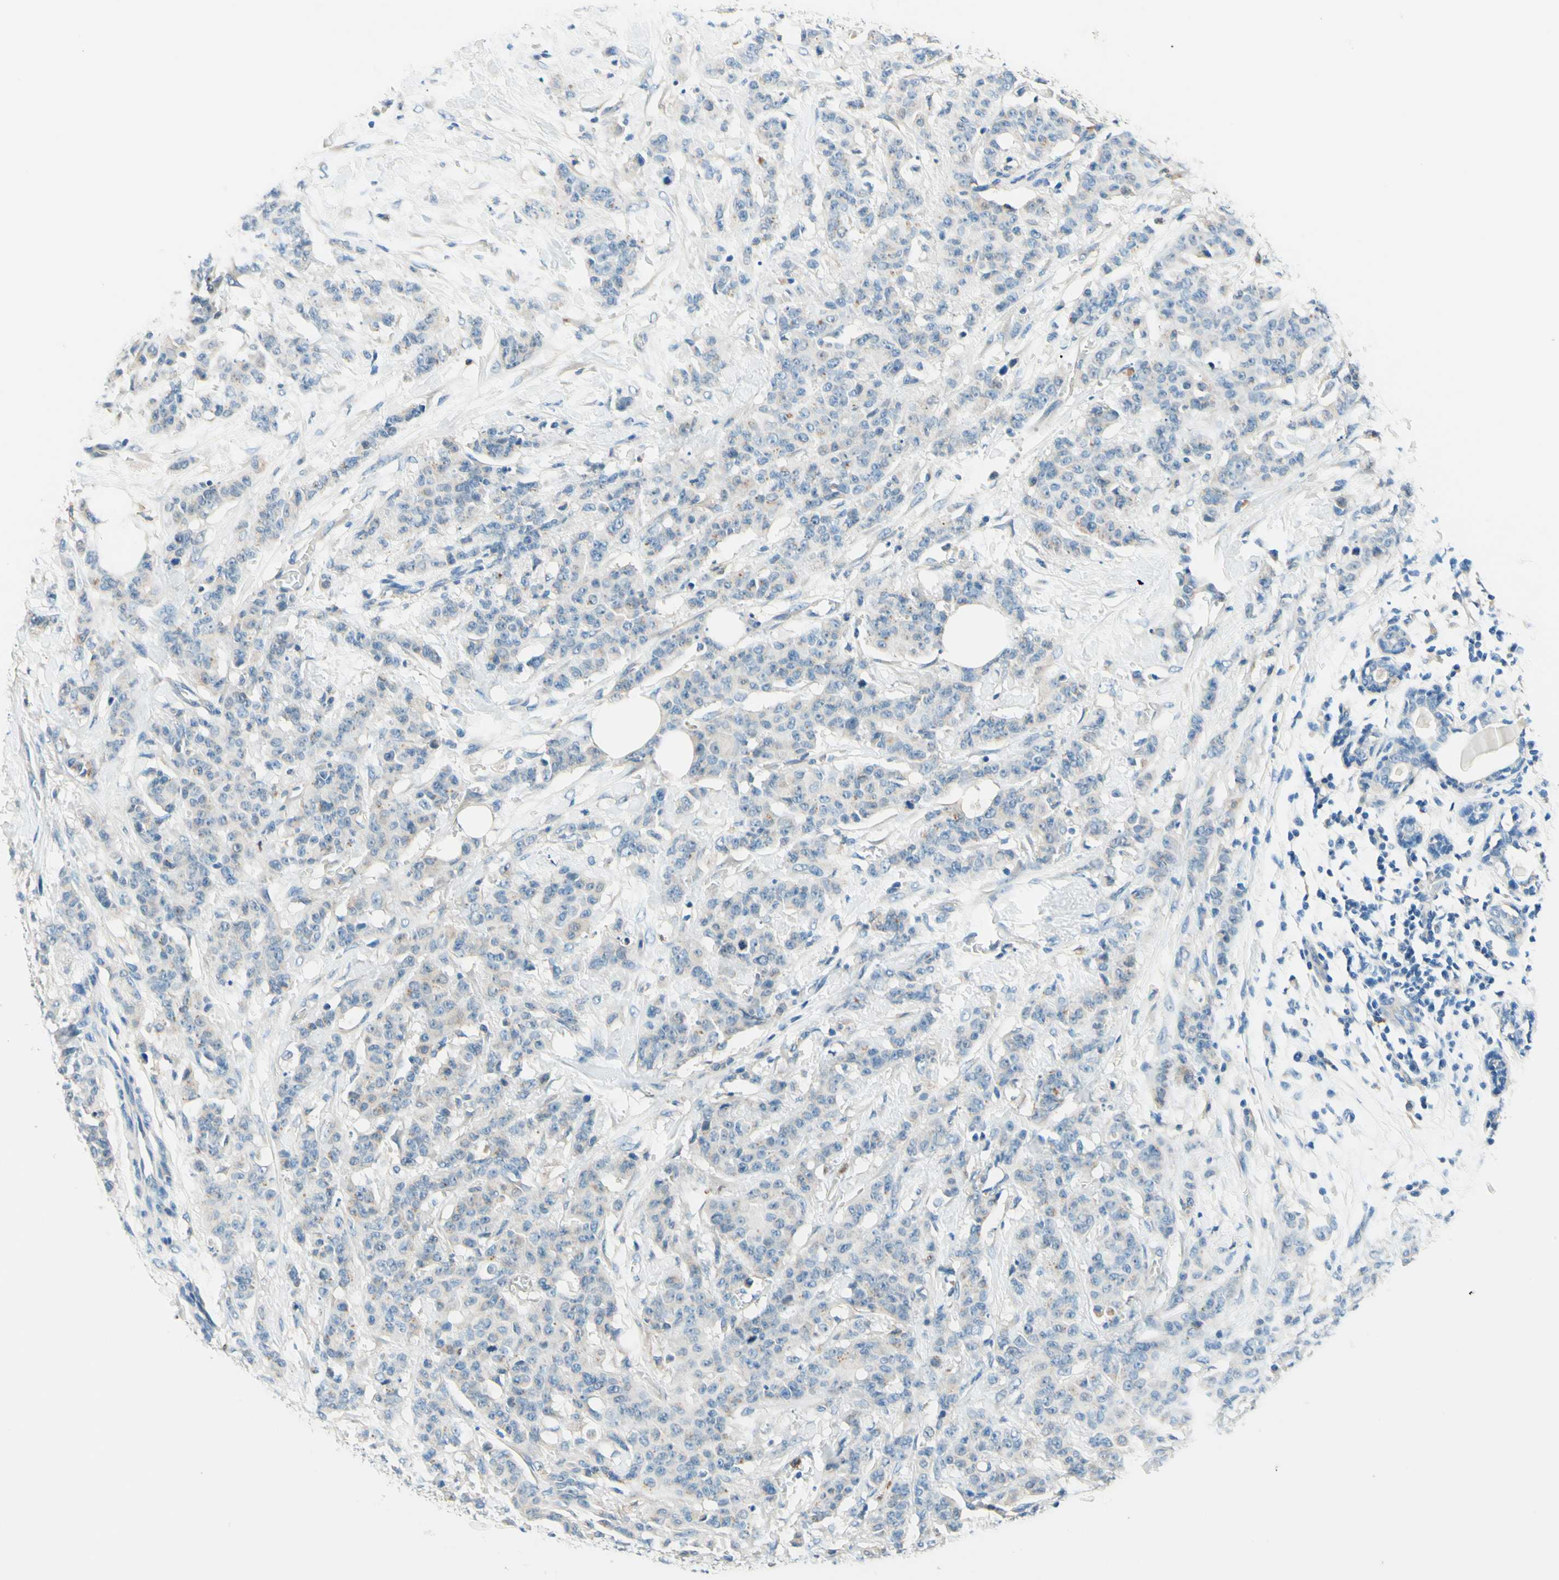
{"staining": {"intensity": "weak", "quantity": "<25%", "location": "cytoplasmic/membranous"}, "tissue": "breast cancer", "cell_type": "Tumor cells", "image_type": "cancer", "snomed": [{"axis": "morphology", "description": "Normal tissue, NOS"}, {"axis": "morphology", "description": "Duct carcinoma"}, {"axis": "topography", "description": "Breast"}], "caption": "This is an immunohistochemistry image of human infiltrating ductal carcinoma (breast). There is no positivity in tumor cells.", "gene": "SIGLEC9", "patient": {"sex": "female", "age": 40}}